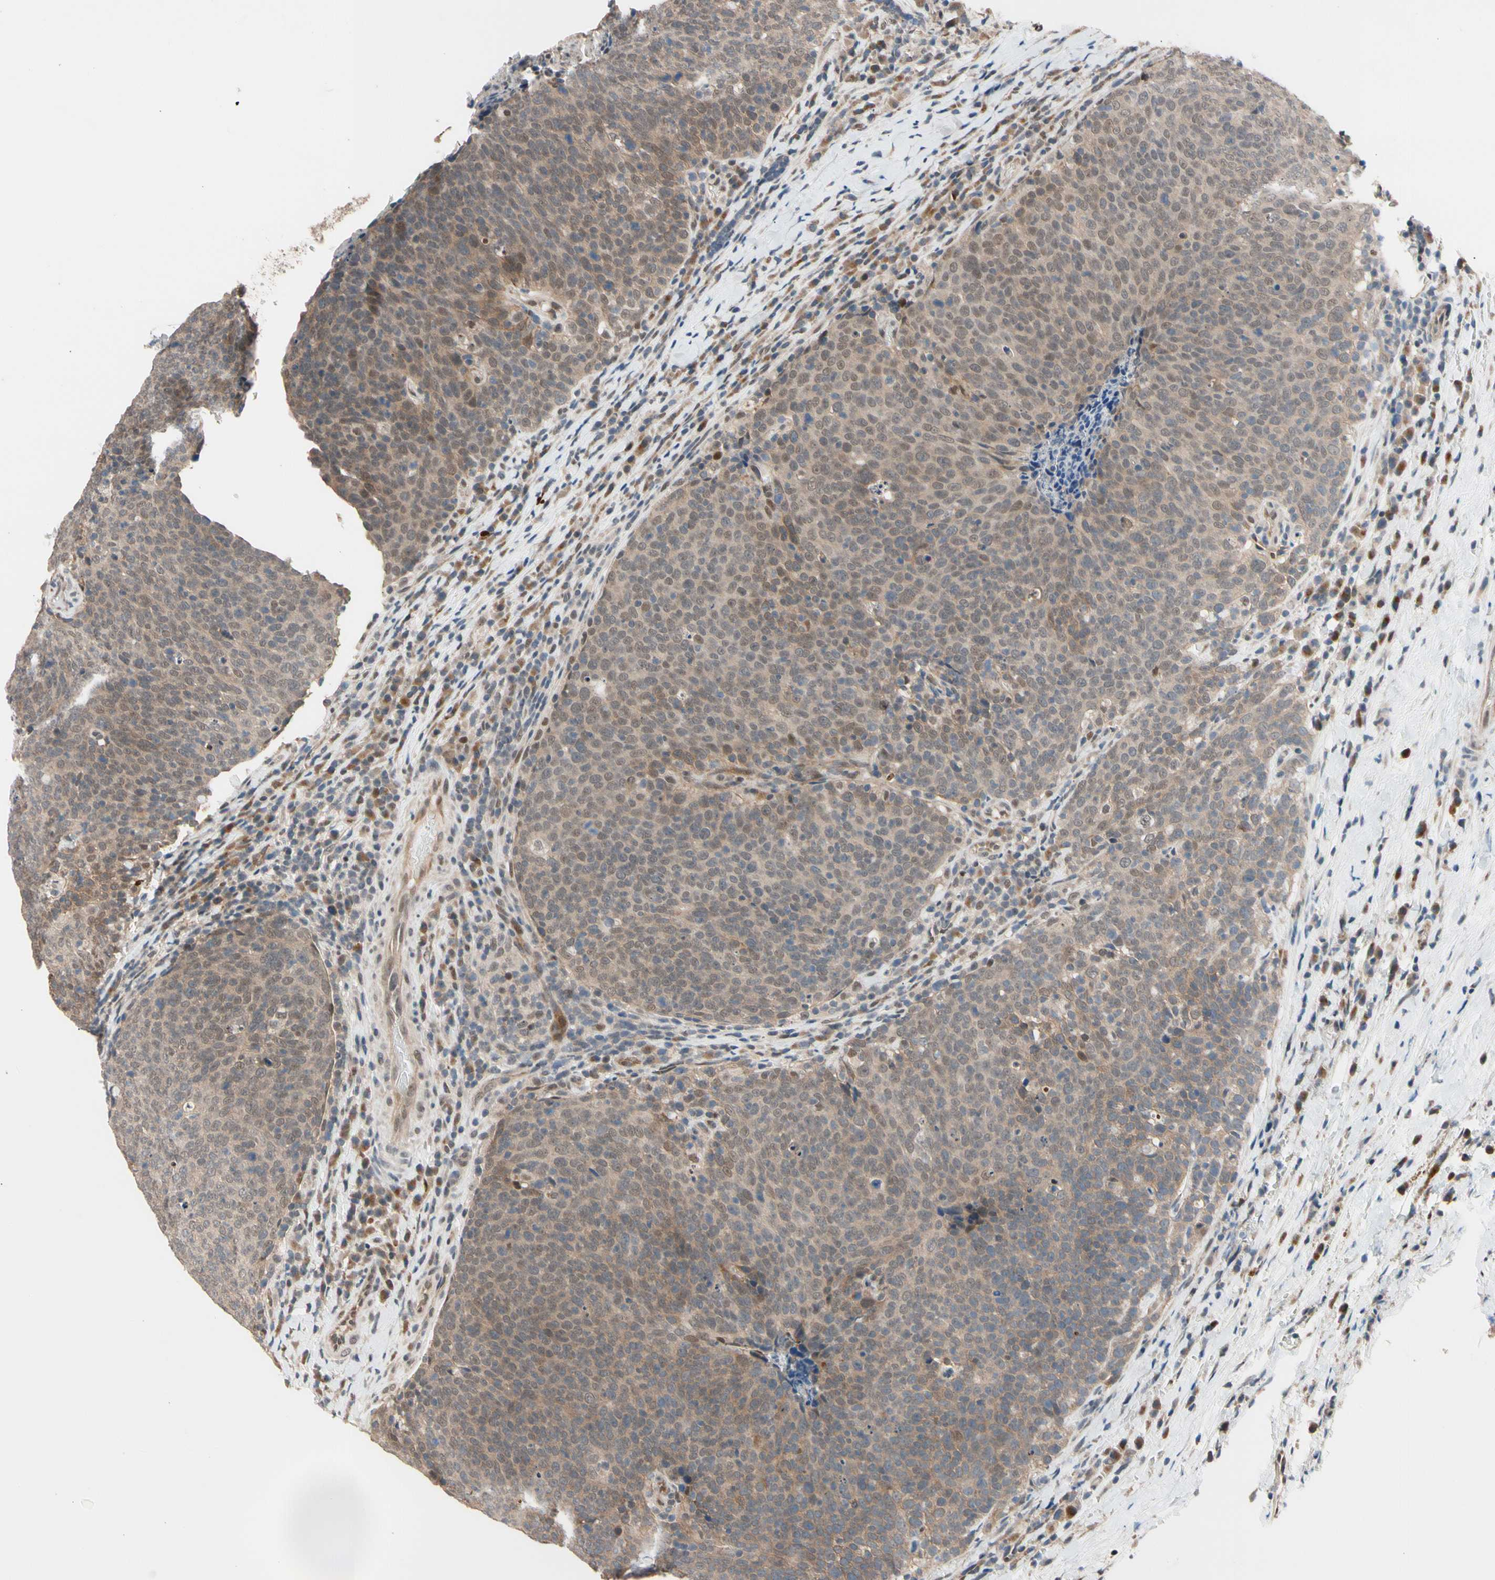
{"staining": {"intensity": "moderate", "quantity": ">75%", "location": "cytoplasmic/membranous,nuclear"}, "tissue": "head and neck cancer", "cell_type": "Tumor cells", "image_type": "cancer", "snomed": [{"axis": "morphology", "description": "Squamous cell carcinoma, NOS"}, {"axis": "morphology", "description": "Squamous cell carcinoma, metastatic, NOS"}, {"axis": "topography", "description": "Lymph node"}, {"axis": "topography", "description": "Head-Neck"}], "caption": "Moderate cytoplasmic/membranous and nuclear protein positivity is seen in about >75% of tumor cells in head and neck metastatic squamous cell carcinoma. The staining was performed using DAB, with brown indicating positive protein expression. Nuclei are stained blue with hematoxylin.", "gene": "NGEF", "patient": {"sex": "male", "age": 62}}